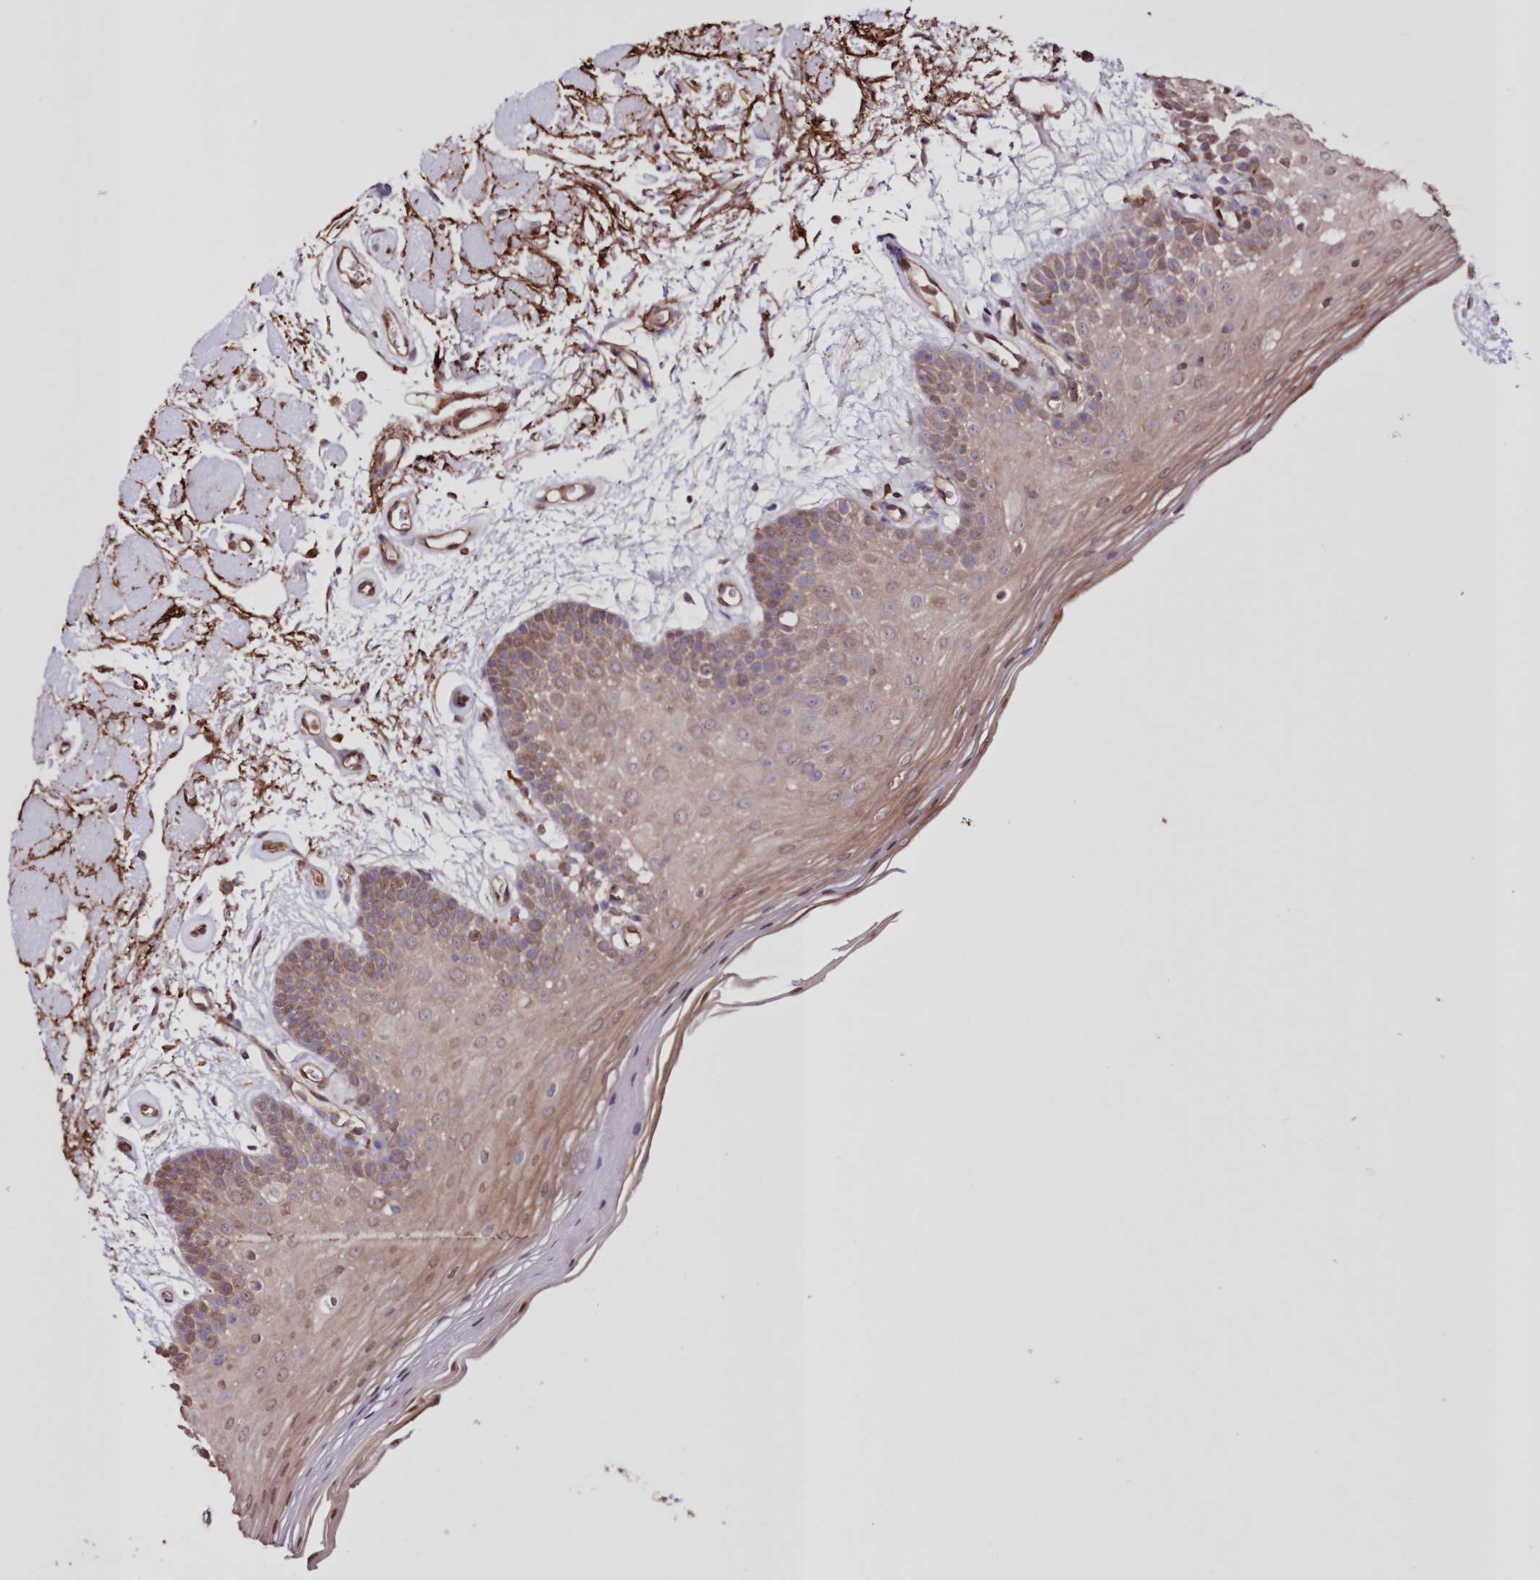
{"staining": {"intensity": "weak", "quantity": ">75%", "location": "cytoplasmic/membranous,nuclear"}, "tissue": "oral mucosa", "cell_type": "Squamous epithelial cells", "image_type": "normal", "snomed": [{"axis": "morphology", "description": "Normal tissue, NOS"}, {"axis": "topography", "description": "Oral tissue"}], "caption": "A low amount of weak cytoplasmic/membranous,nuclear staining is present in about >75% of squamous epithelial cells in benign oral mucosa.", "gene": "FCHO2", "patient": {"sex": "male", "age": 62}}